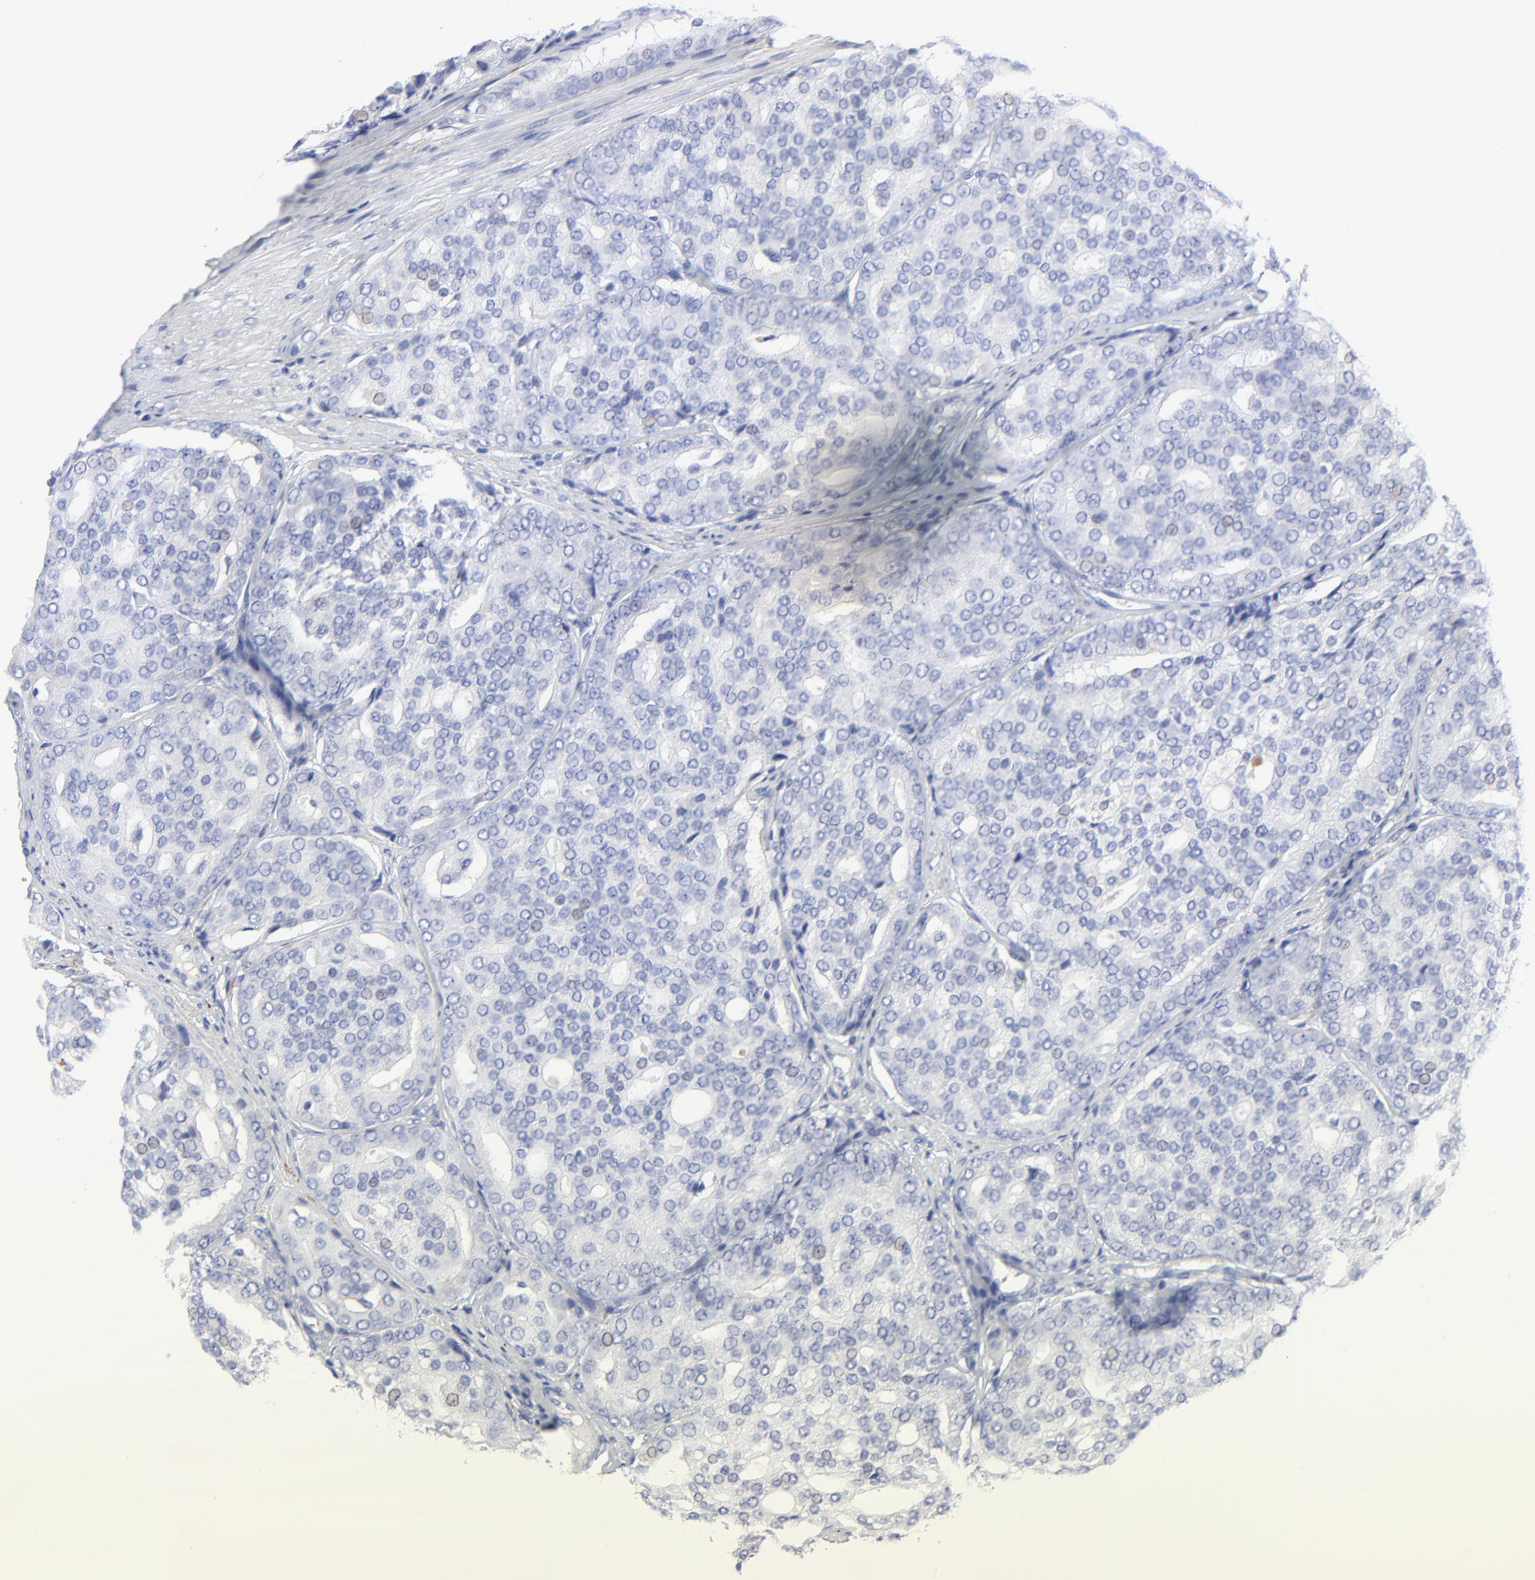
{"staining": {"intensity": "negative", "quantity": "none", "location": "none"}, "tissue": "prostate cancer", "cell_type": "Tumor cells", "image_type": "cancer", "snomed": [{"axis": "morphology", "description": "Adenocarcinoma, High grade"}, {"axis": "topography", "description": "Prostate"}], "caption": "Protein analysis of high-grade adenocarcinoma (prostate) displays no significant positivity in tumor cells.", "gene": "FBLN2", "patient": {"sex": "male", "age": 64}}